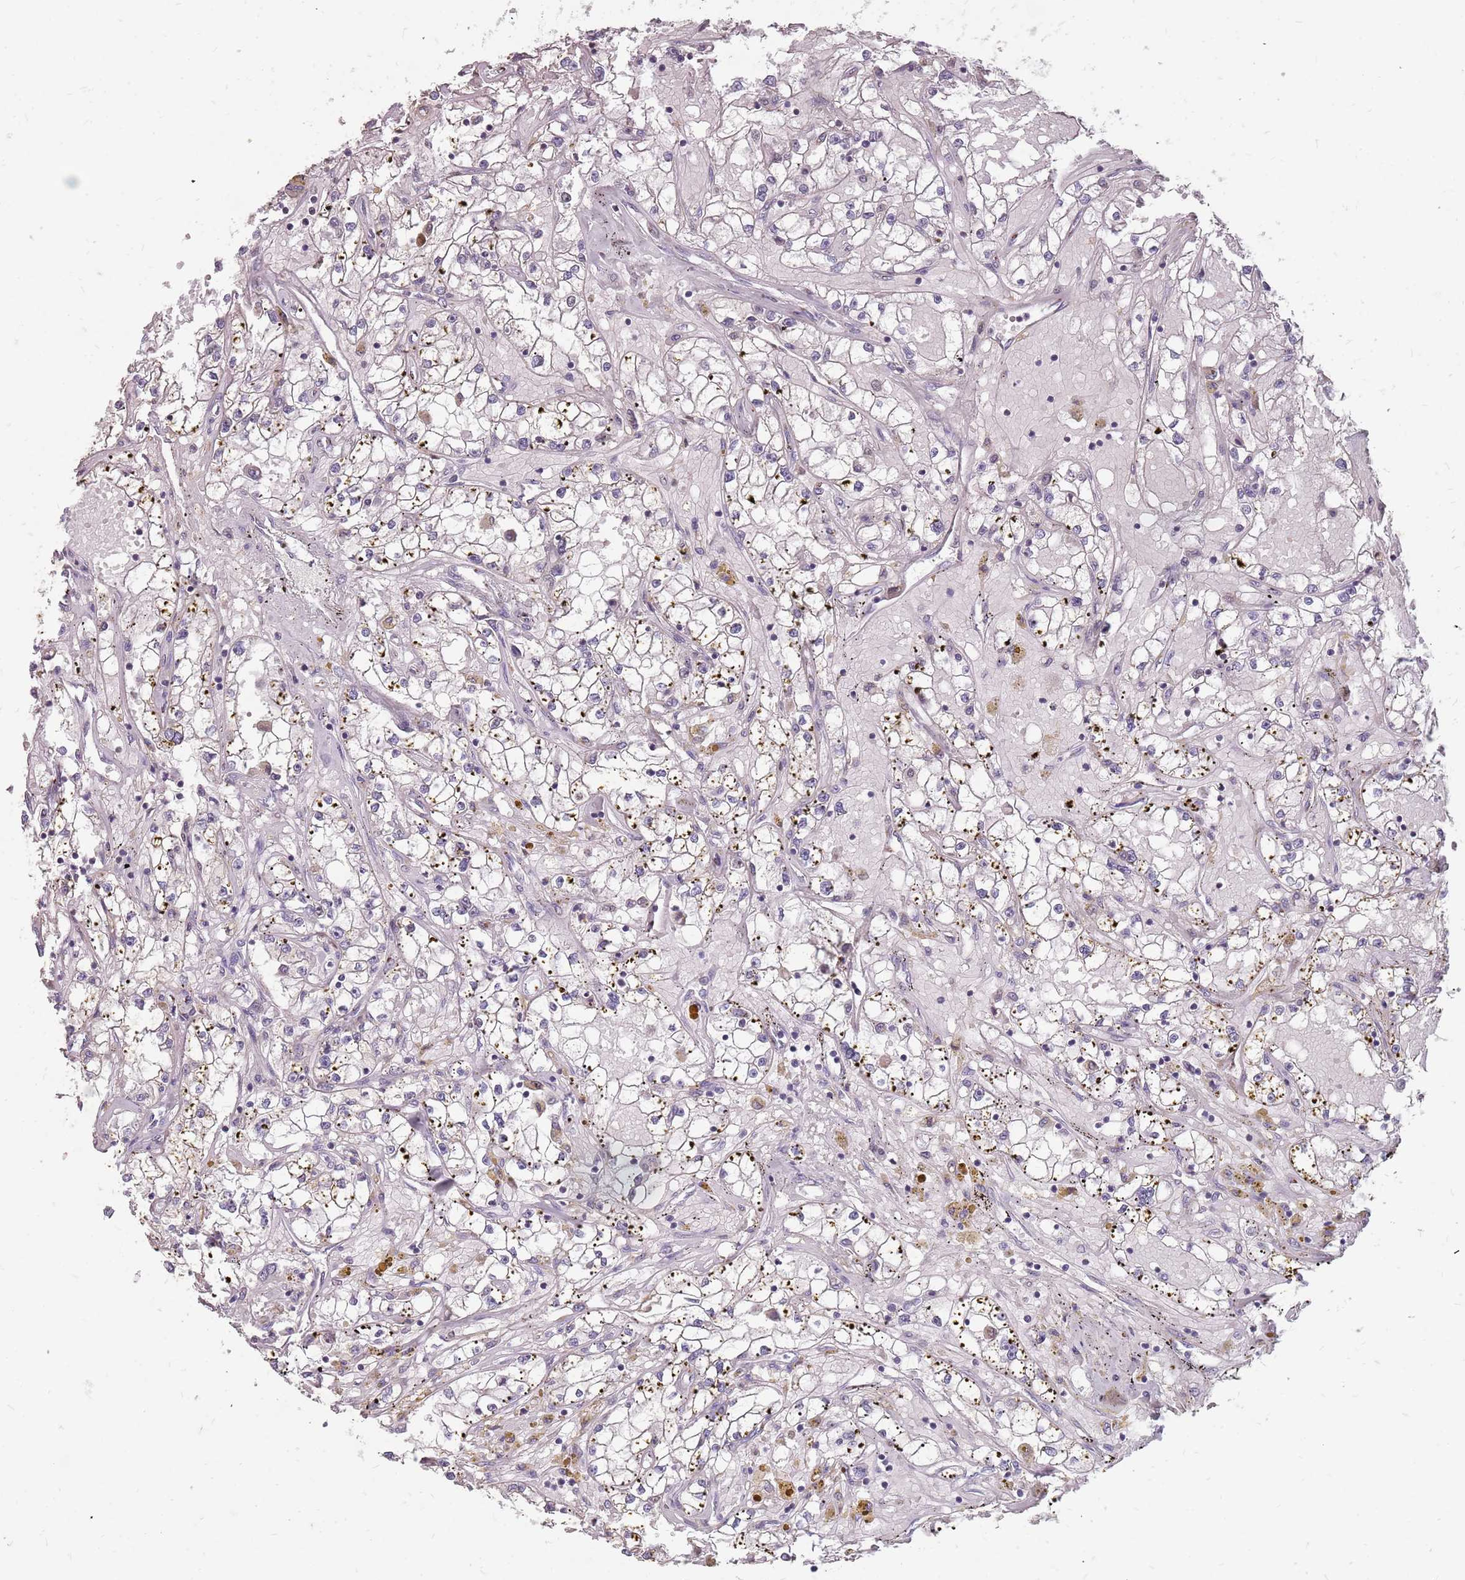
{"staining": {"intensity": "negative", "quantity": "none", "location": "none"}, "tissue": "renal cancer", "cell_type": "Tumor cells", "image_type": "cancer", "snomed": [{"axis": "morphology", "description": "Adenocarcinoma, NOS"}, {"axis": "topography", "description": "Kidney"}], "caption": "Tumor cells are negative for brown protein staining in renal adenocarcinoma. Brightfield microscopy of IHC stained with DAB (3,3'-diaminobenzidine) (brown) and hematoxylin (blue), captured at high magnification.", "gene": "NEK6", "patient": {"sex": "male", "age": 56}}